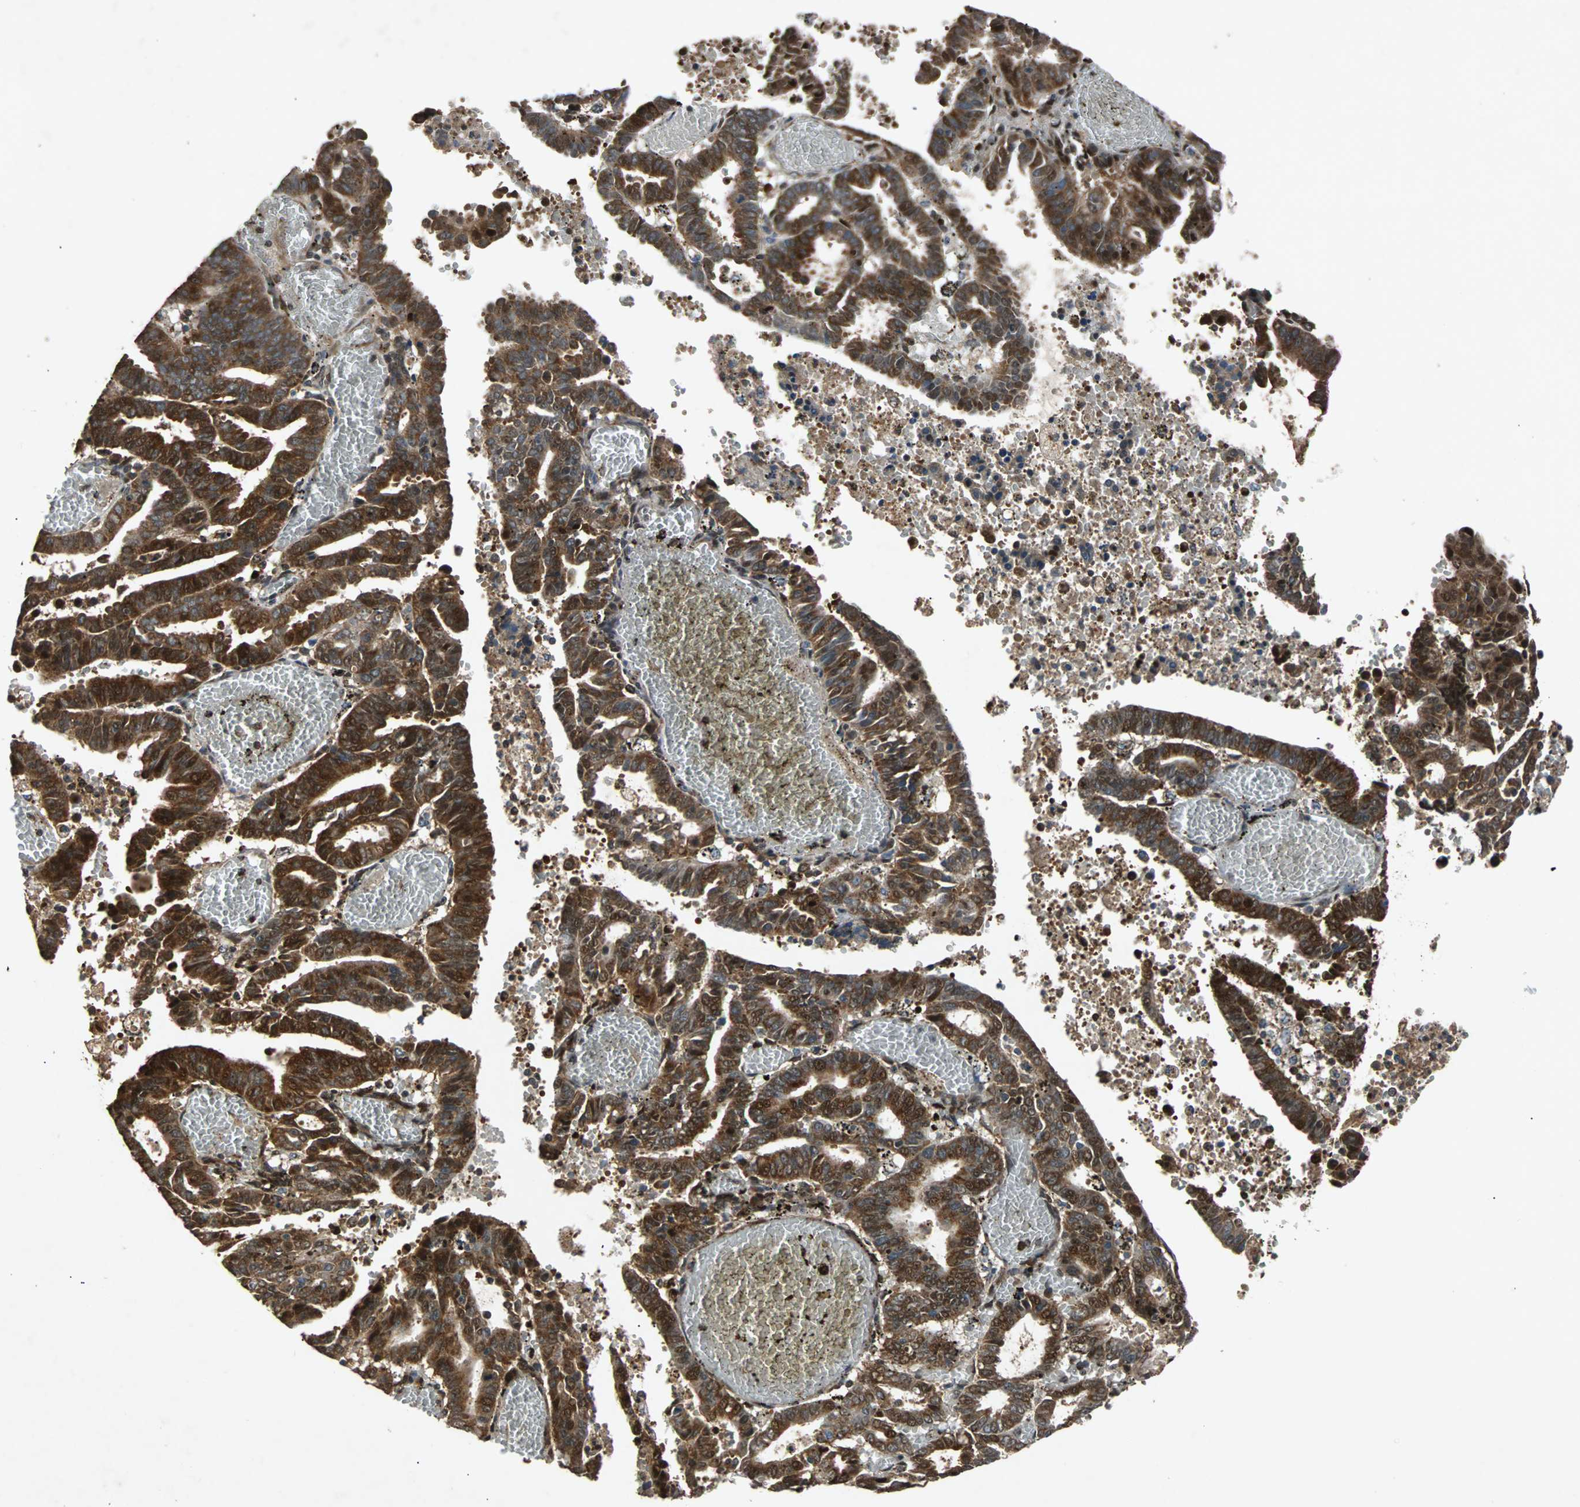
{"staining": {"intensity": "strong", "quantity": ">75%", "location": "cytoplasmic/membranous,nuclear"}, "tissue": "endometrial cancer", "cell_type": "Tumor cells", "image_type": "cancer", "snomed": [{"axis": "morphology", "description": "Adenocarcinoma, NOS"}, {"axis": "topography", "description": "Uterus"}], "caption": "Immunohistochemical staining of endometrial adenocarcinoma demonstrates high levels of strong cytoplasmic/membranous and nuclear protein positivity in approximately >75% of tumor cells.", "gene": "USP31", "patient": {"sex": "female", "age": 83}}